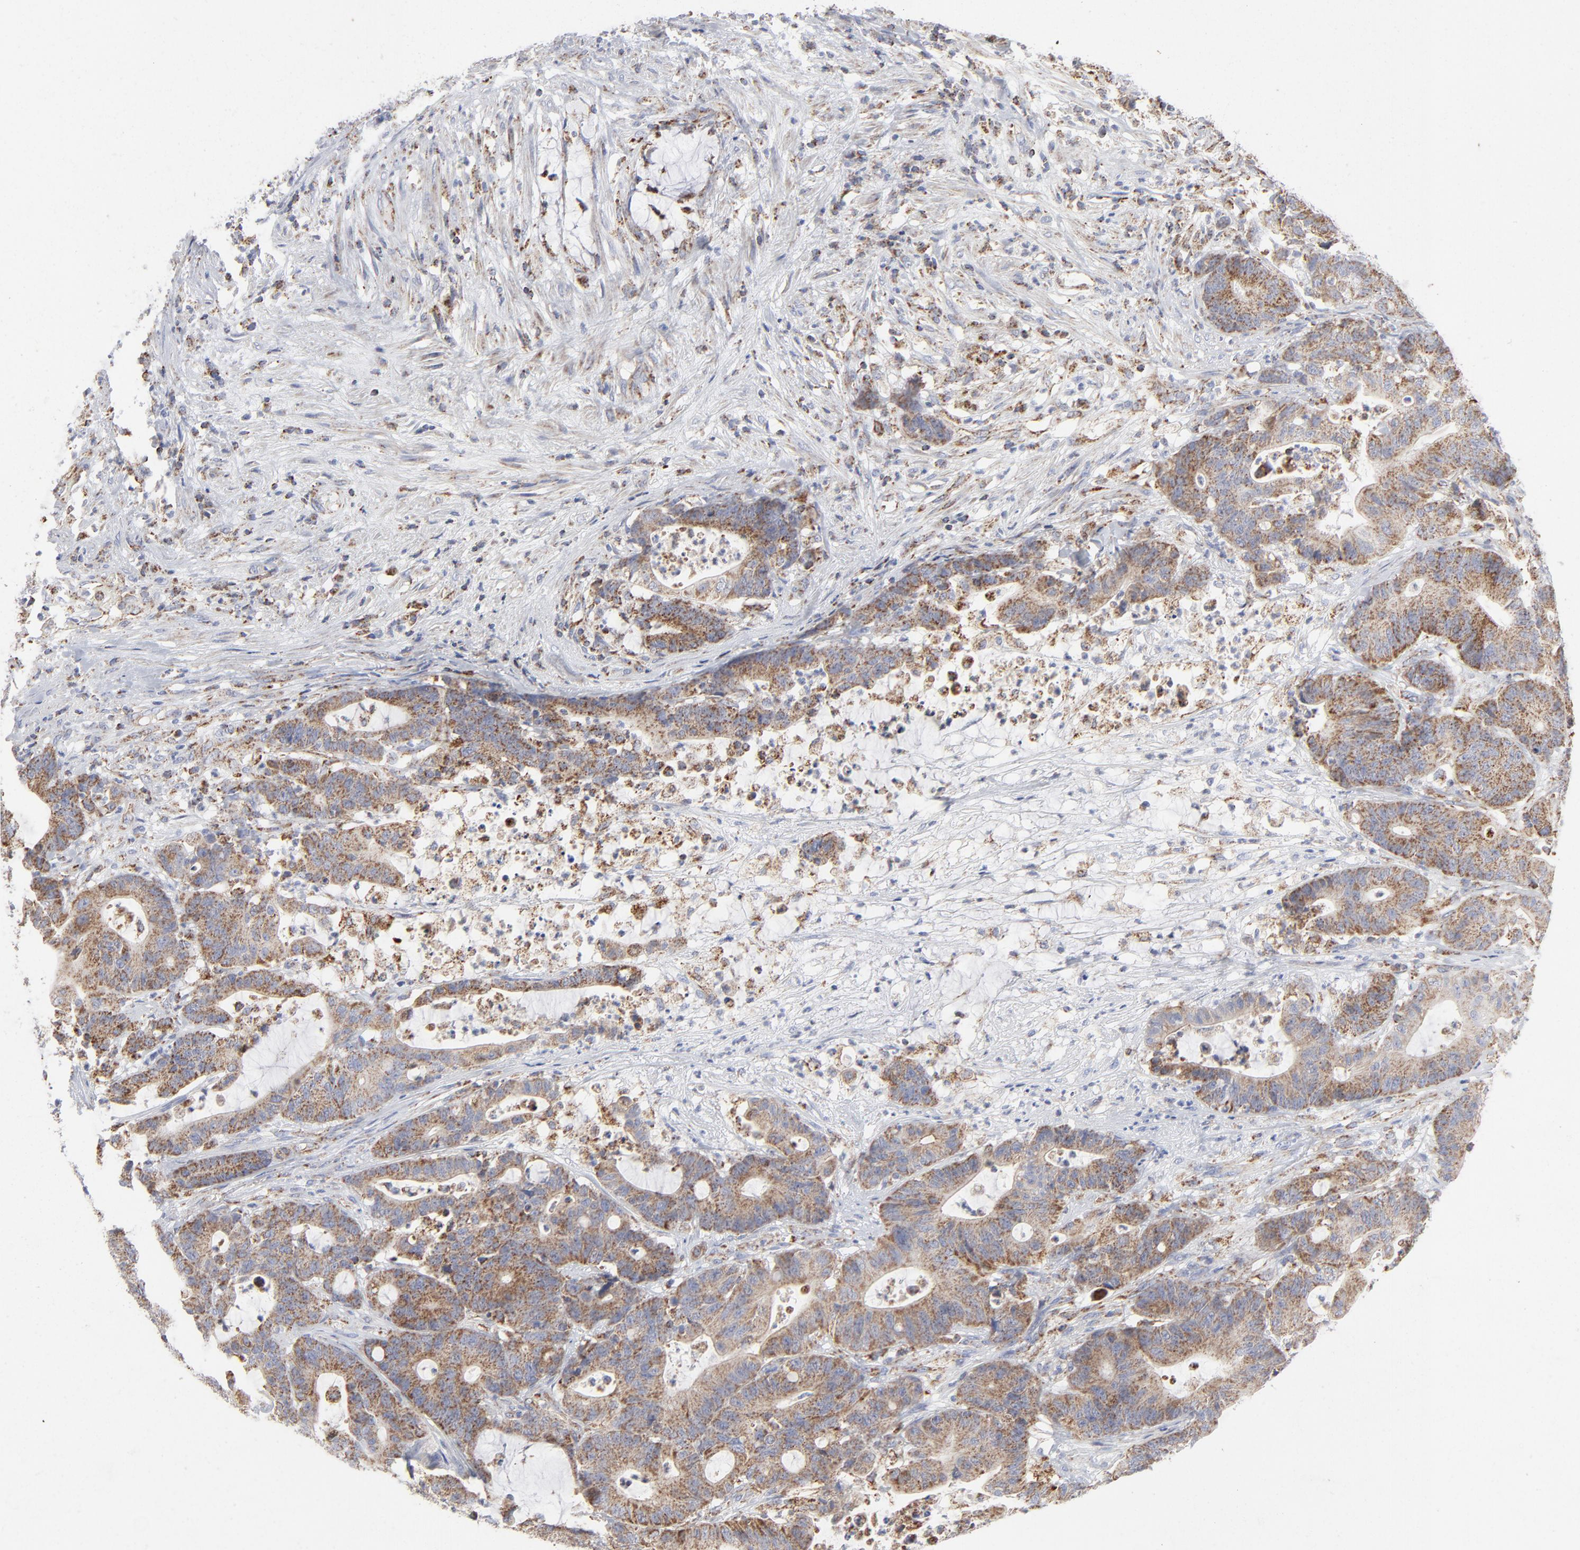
{"staining": {"intensity": "moderate", "quantity": ">75%", "location": "cytoplasmic/membranous"}, "tissue": "colorectal cancer", "cell_type": "Tumor cells", "image_type": "cancer", "snomed": [{"axis": "morphology", "description": "Adenocarcinoma, NOS"}, {"axis": "topography", "description": "Colon"}], "caption": "Immunohistochemical staining of human colorectal cancer (adenocarcinoma) reveals medium levels of moderate cytoplasmic/membranous expression in approximately >75% of tumor cells. (Brightfield microscopy of DAB IHC at high magnification).", "gene": "ASB3", "patient": {"sex": "female", "age": 84}}